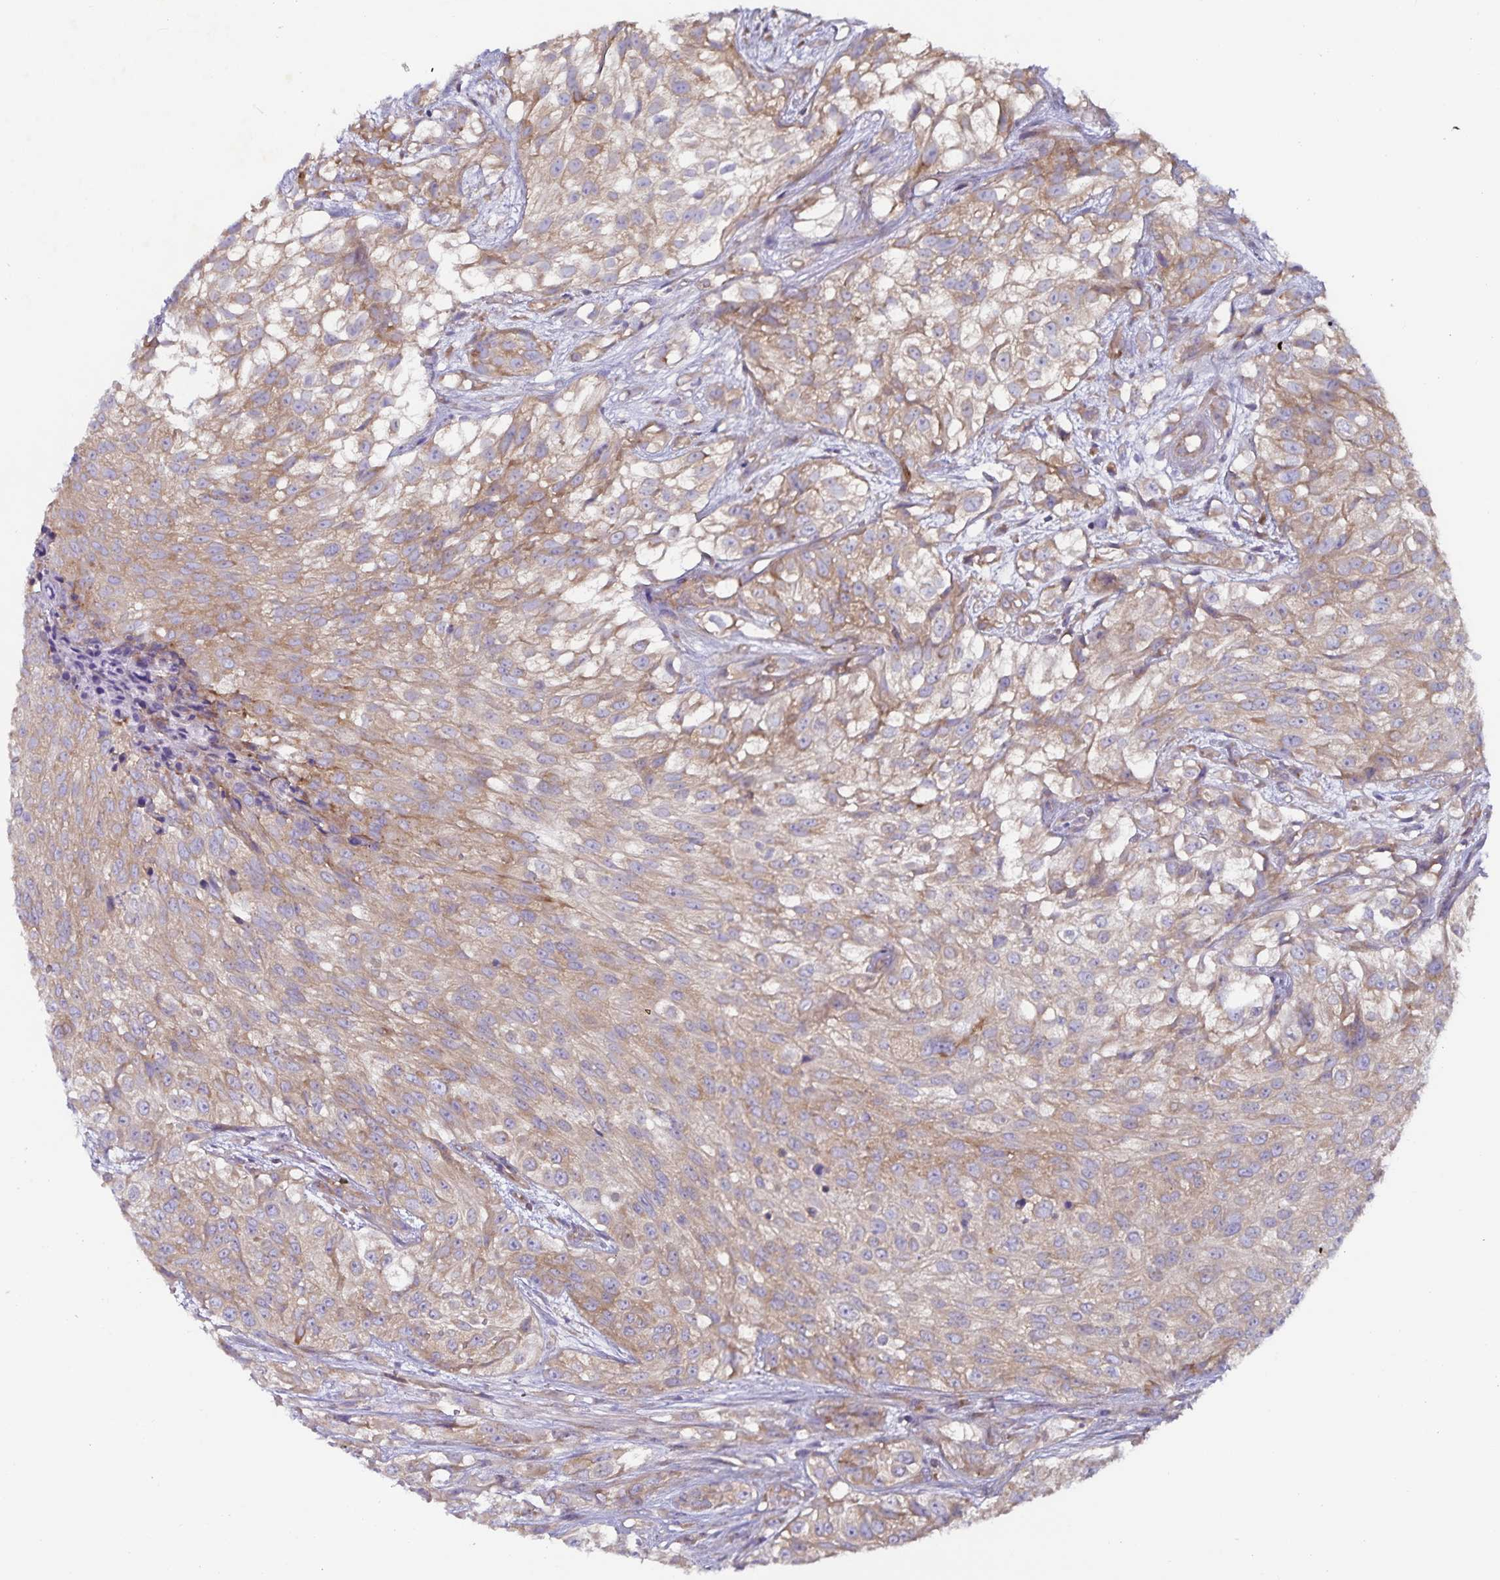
{"staining": {"intensity": "moderate", "quantity": ">75%", "location": "cytoplasmic/membranous"}, "tissue": "urothelial cancer", "cell_type": "Tumor cells", "image_type": "cancer", "snomed": [{"axis": "morphology", "description": "Urothelial carcinoma, High grade"}, {"axis": "topography", "description": "Urinary bladder"}], "caption": "There is medium levels of moderate cytoplasmic/membranous staining in tumor cells of urothelial cancer, as demonstrated by immunohistochemical staining (brown color).", "gene": "FAM120A", "patient": {"sex": "male", "age": 56}}